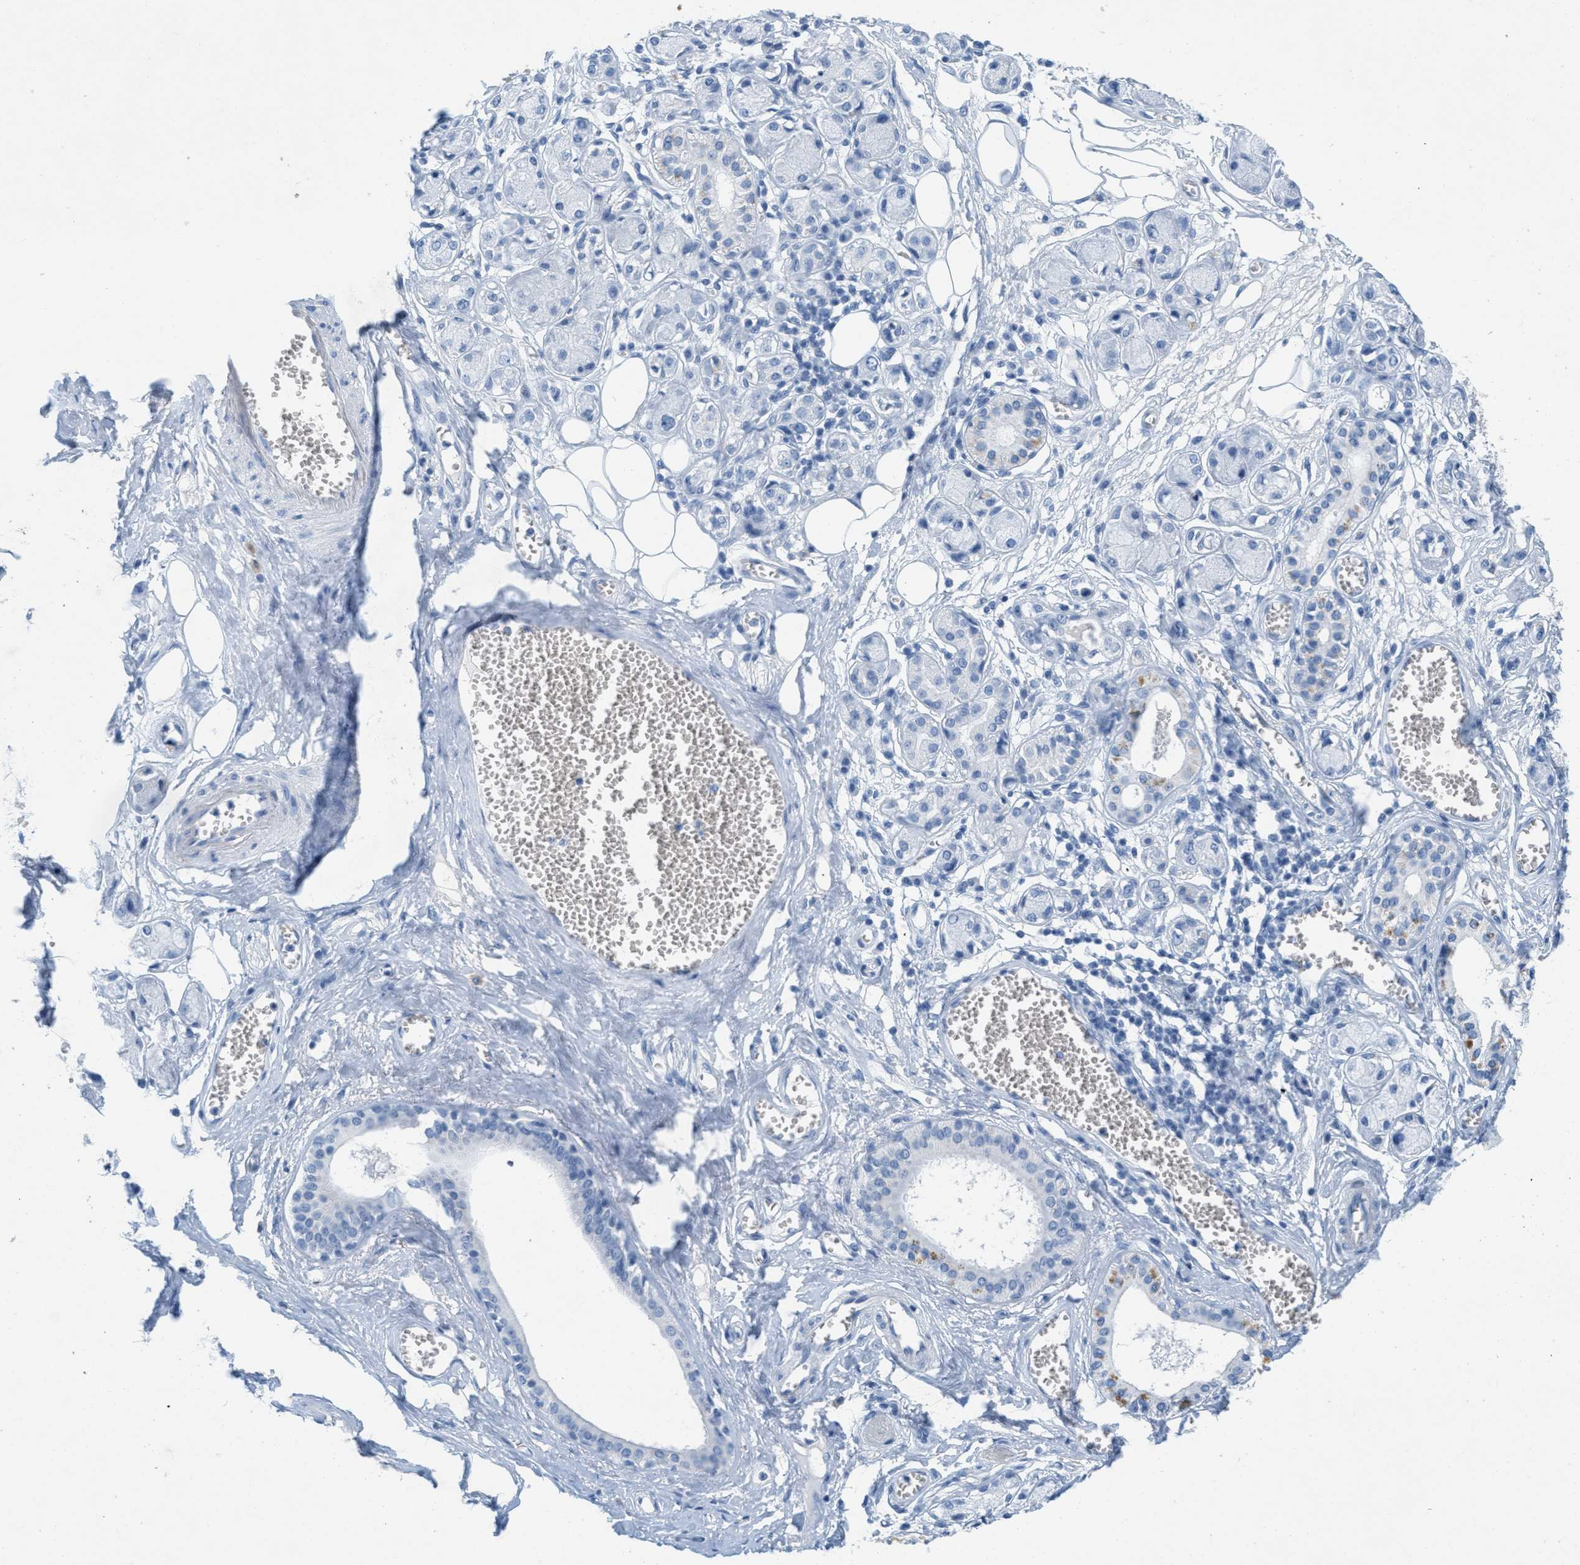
{"staining": {"intensity": "negative", "quantity": "none", "location": "none"}, "tissue": "adipose tissue", "cell_type": "Adipocytes", "image_type": "normal", "snomed": [{"axis": "morphology", "description": "Normal tissue, NOS"}, {"axis": "morphology", "description": "Inflammation, NOS"}, {"axis": "topography", "description": "Salivary gland"}, {"axis": "topography", "description": "Peripheral nerve tissue"}], "caption": "This is an immunohistochemistry (IHC) micrograph of unremarkable adipose tissue. There is no positivity in adipocytes.", "gene": "GPM6A", "patient": {"sex": "female", "age": 75}}